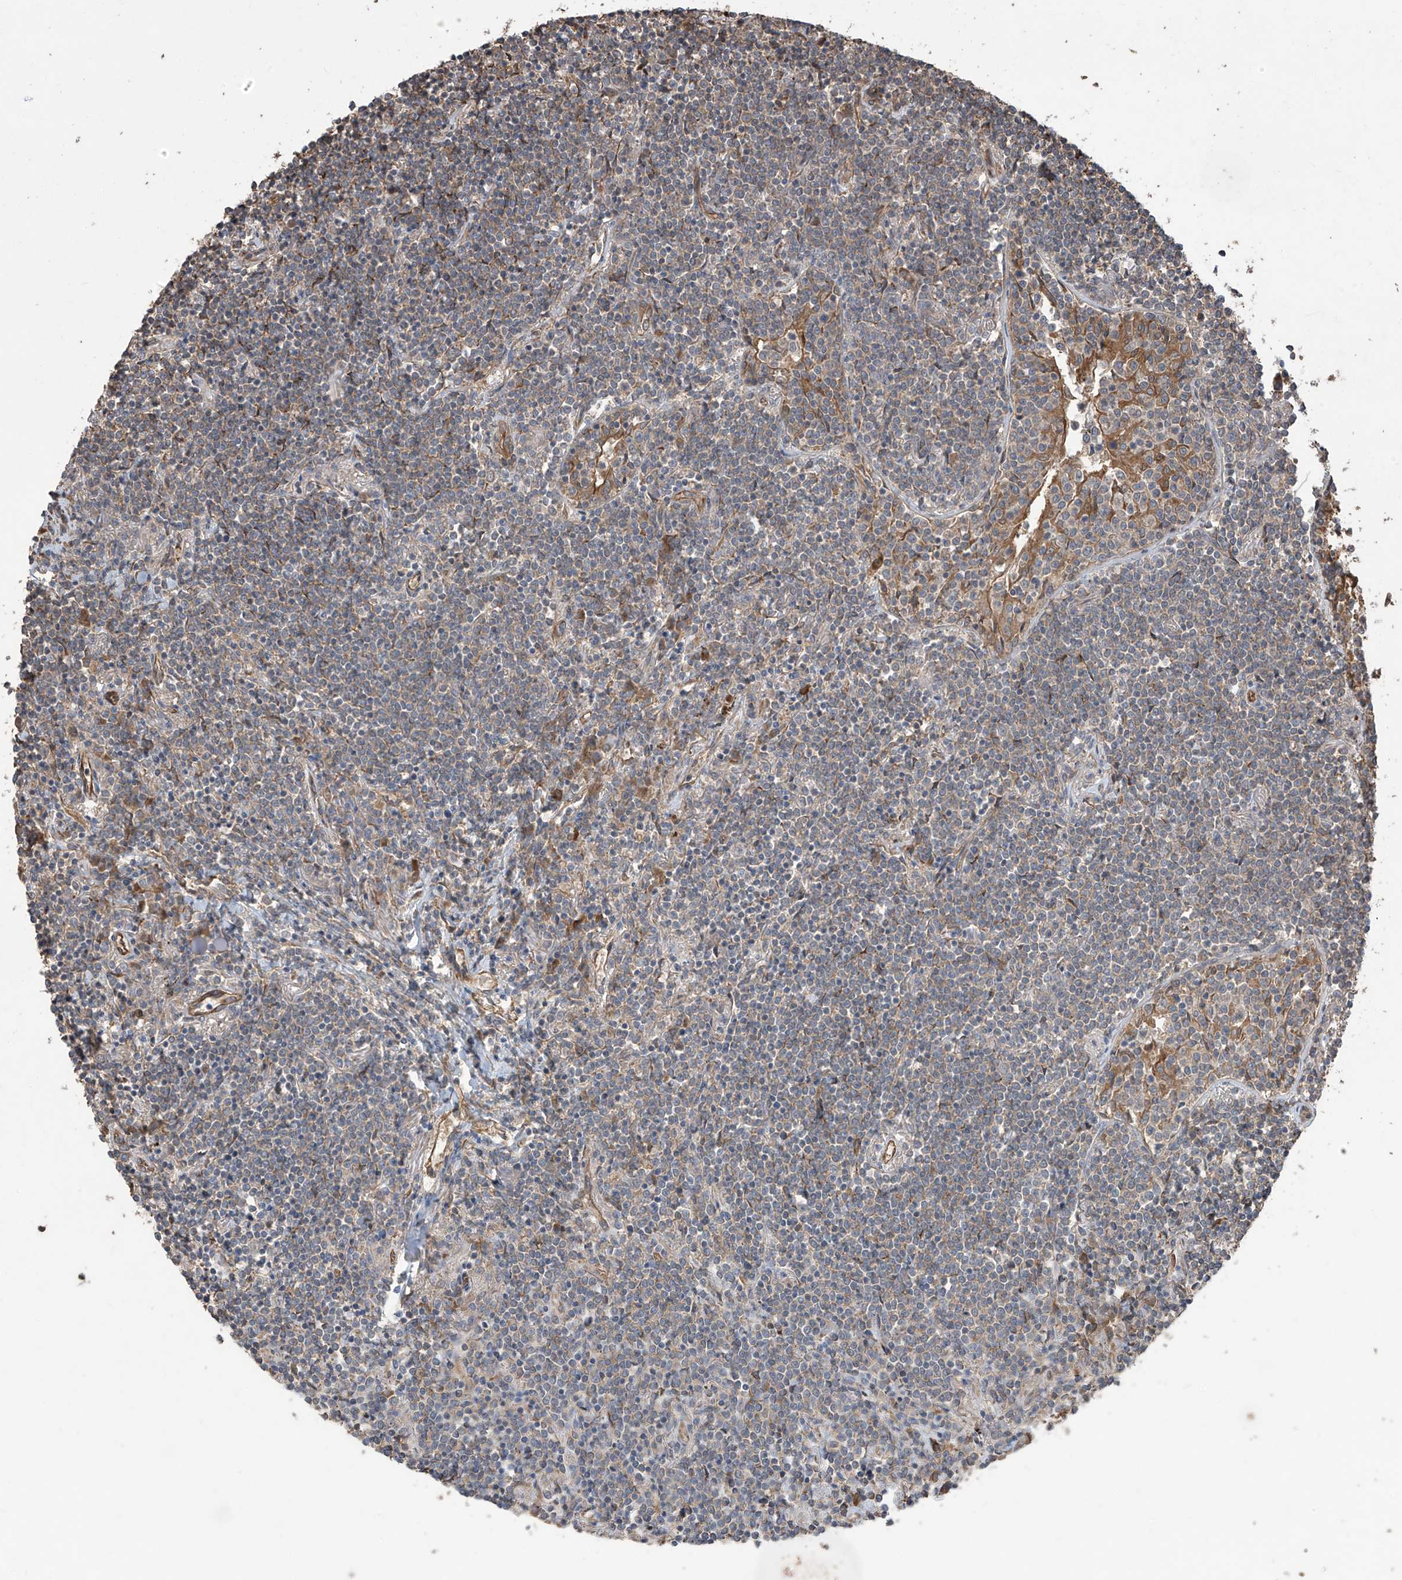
{"staining": {"intensity": "moderate", "quantity": "<25%", "location": "cytoplasmic/membranous"}, "tissue": "lymphoma", "cell_type": "Tumor cells", "image_type": "cancer", "snomed": [{"axis": "morphology", "description": "Malignant lymphoma, non-Hodgkin's type, Low grade"}, {"axis": "topography", "description": "Lung"}], "caption": "Moderate cytoplasmic/membranous protein positivity is identified in about <25% of tumor cells in malignant lymphoma, non-Hodgkin's type (low-grade).", "gene": "AGBL5", "patient": {"sex": "female", "age": 71}}